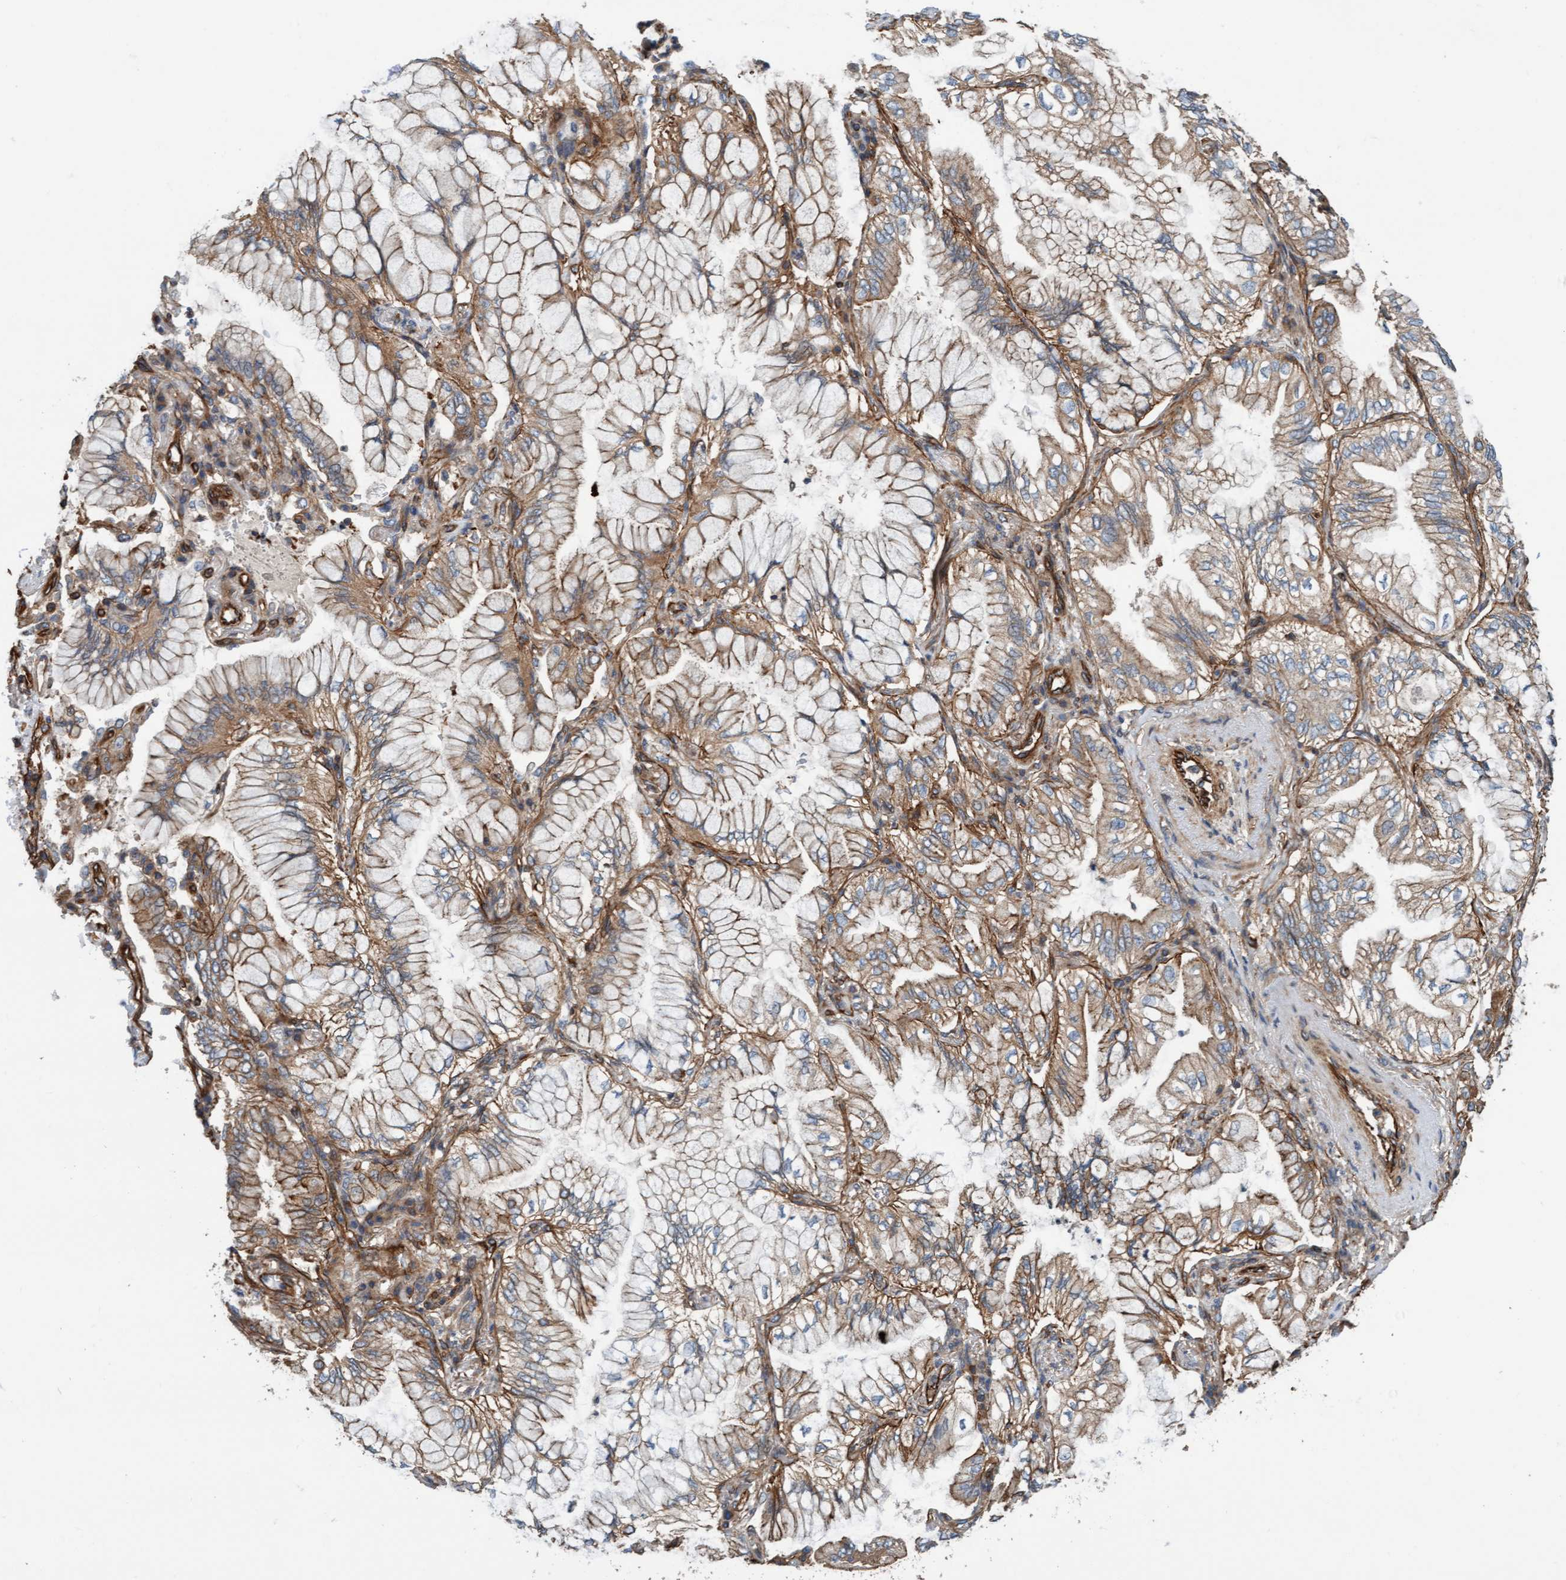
{"staining": {"intensity": "moderate", "quantity": ">75%", "location": "cytoplasmic/membranous"}, "tissue": "lung cancer", "cell_type": "Tumor cells", "image_type": "cancer", "snomed": [{"axis": "morphology", "description": "Adenocarcinoma, NOS"}, {"axis": "topography", "description": "Lung"}], "caption": "Immunohistochemistry (IHC) photomicrograph of human lung cancer stained for a protein (brown), which reveals medium levels of moderate cytoplasmic/membranous expression in about >75% of tumor cells.", "gene": "STXBP4", "patient": {"sex": "female", "age": 70}}